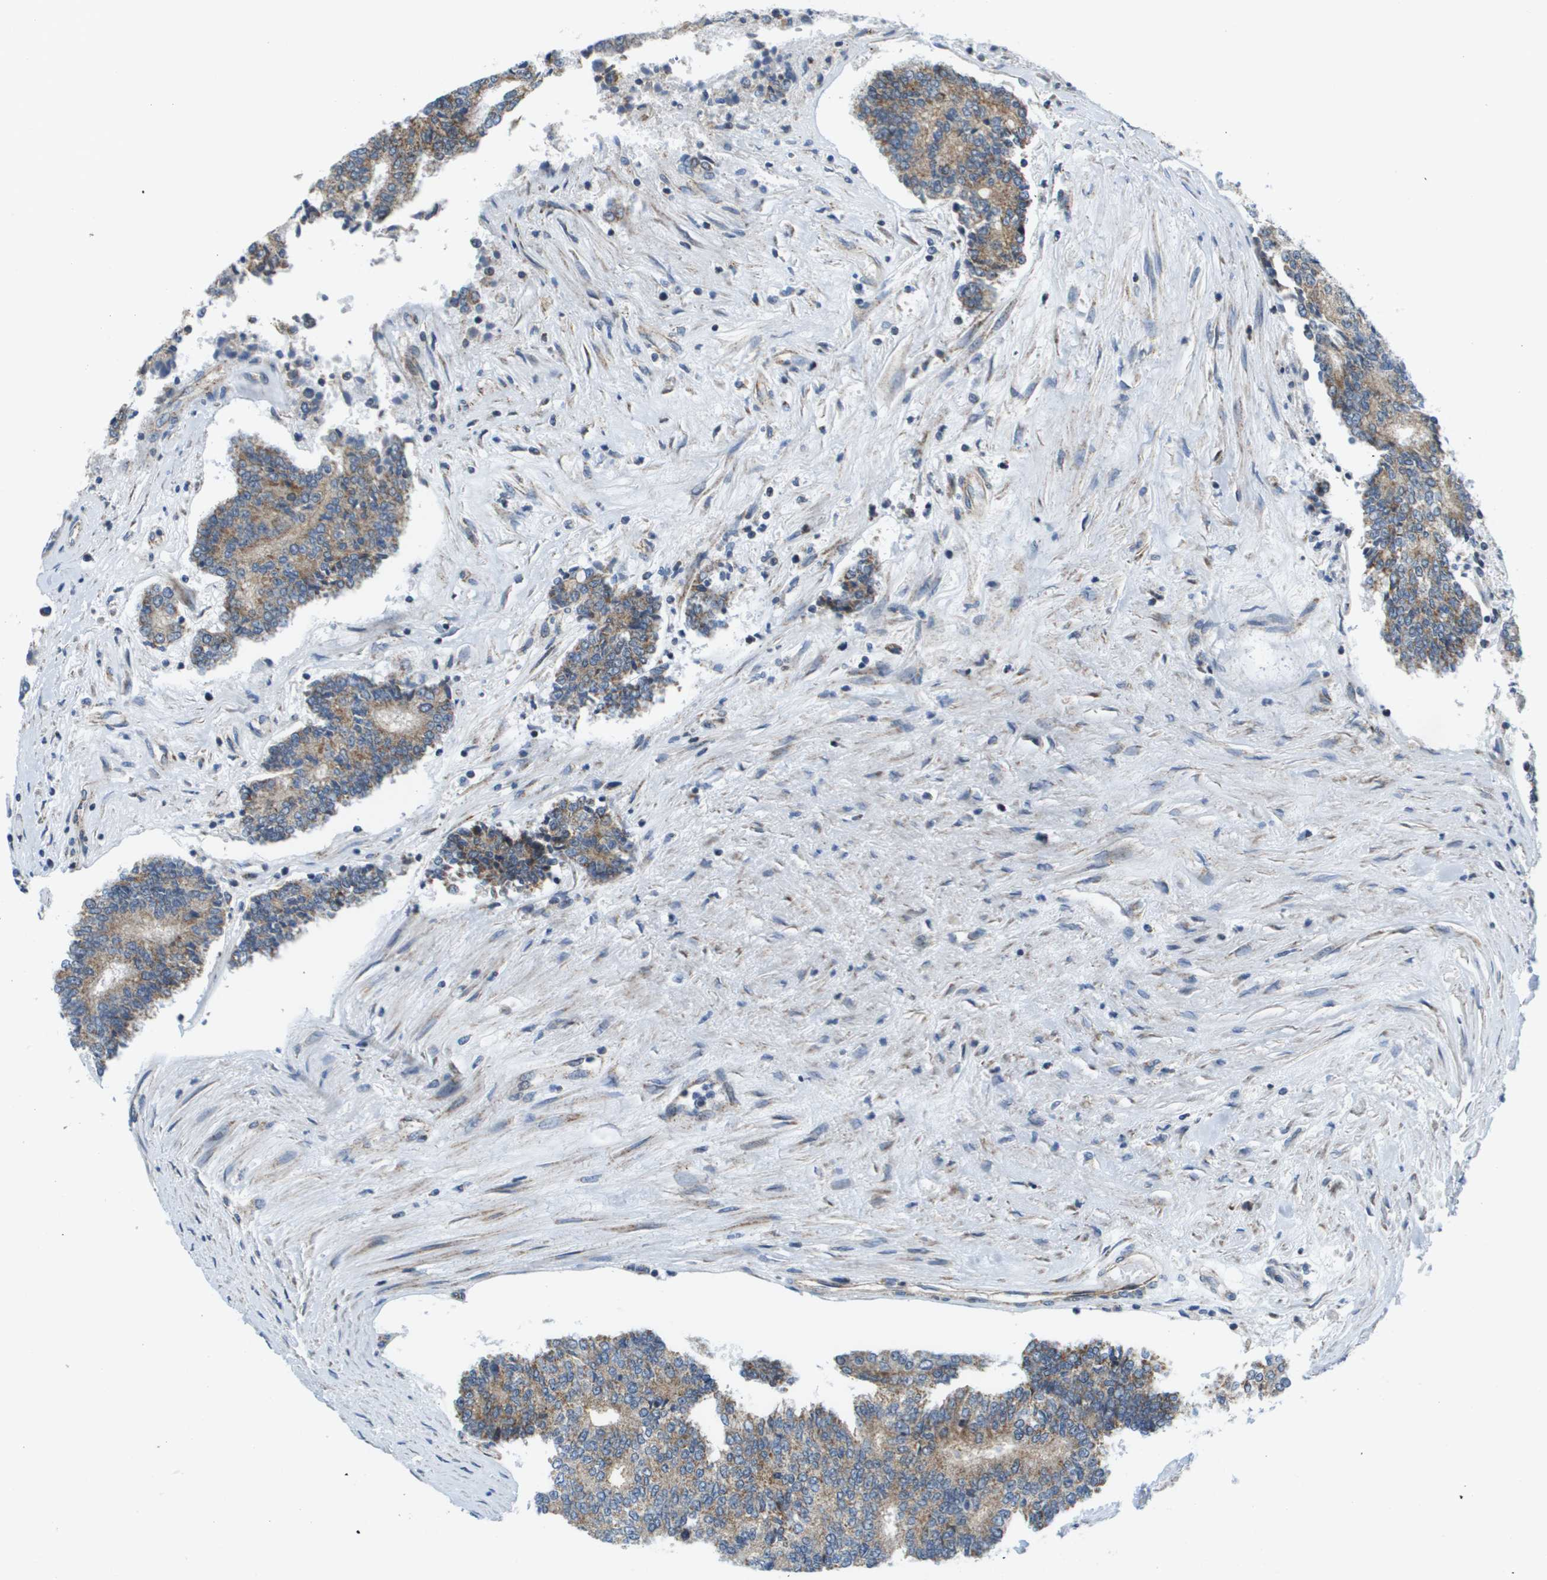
{"staining": {"intensity": "moderate", "quantity": "25%-75%", "location": "cytoplasmic/membranous"}, "tissue": "prostate cancer", "cell_type": "Tumor cells", "image_type": "cancer", "snomed": [{"axis": "morphology", "description": "Normal tissue, NOS"}, {"axis": "morphology", "description": "Adenocarcinoma, High grade"}, {"axis": "topography", "description": "Prostate"}, {"axis": "topography", "description": "Seminal veicle"}], "caption": "A medium amount of moderate cytoplasmic/membranous expression is present in about 25%-75% of tumor cells in prostate cancer (adenocarcinoma (high-grade)) tissue.", "gene": "KRT23", "patient": {"sex": "male", "age": 55}}